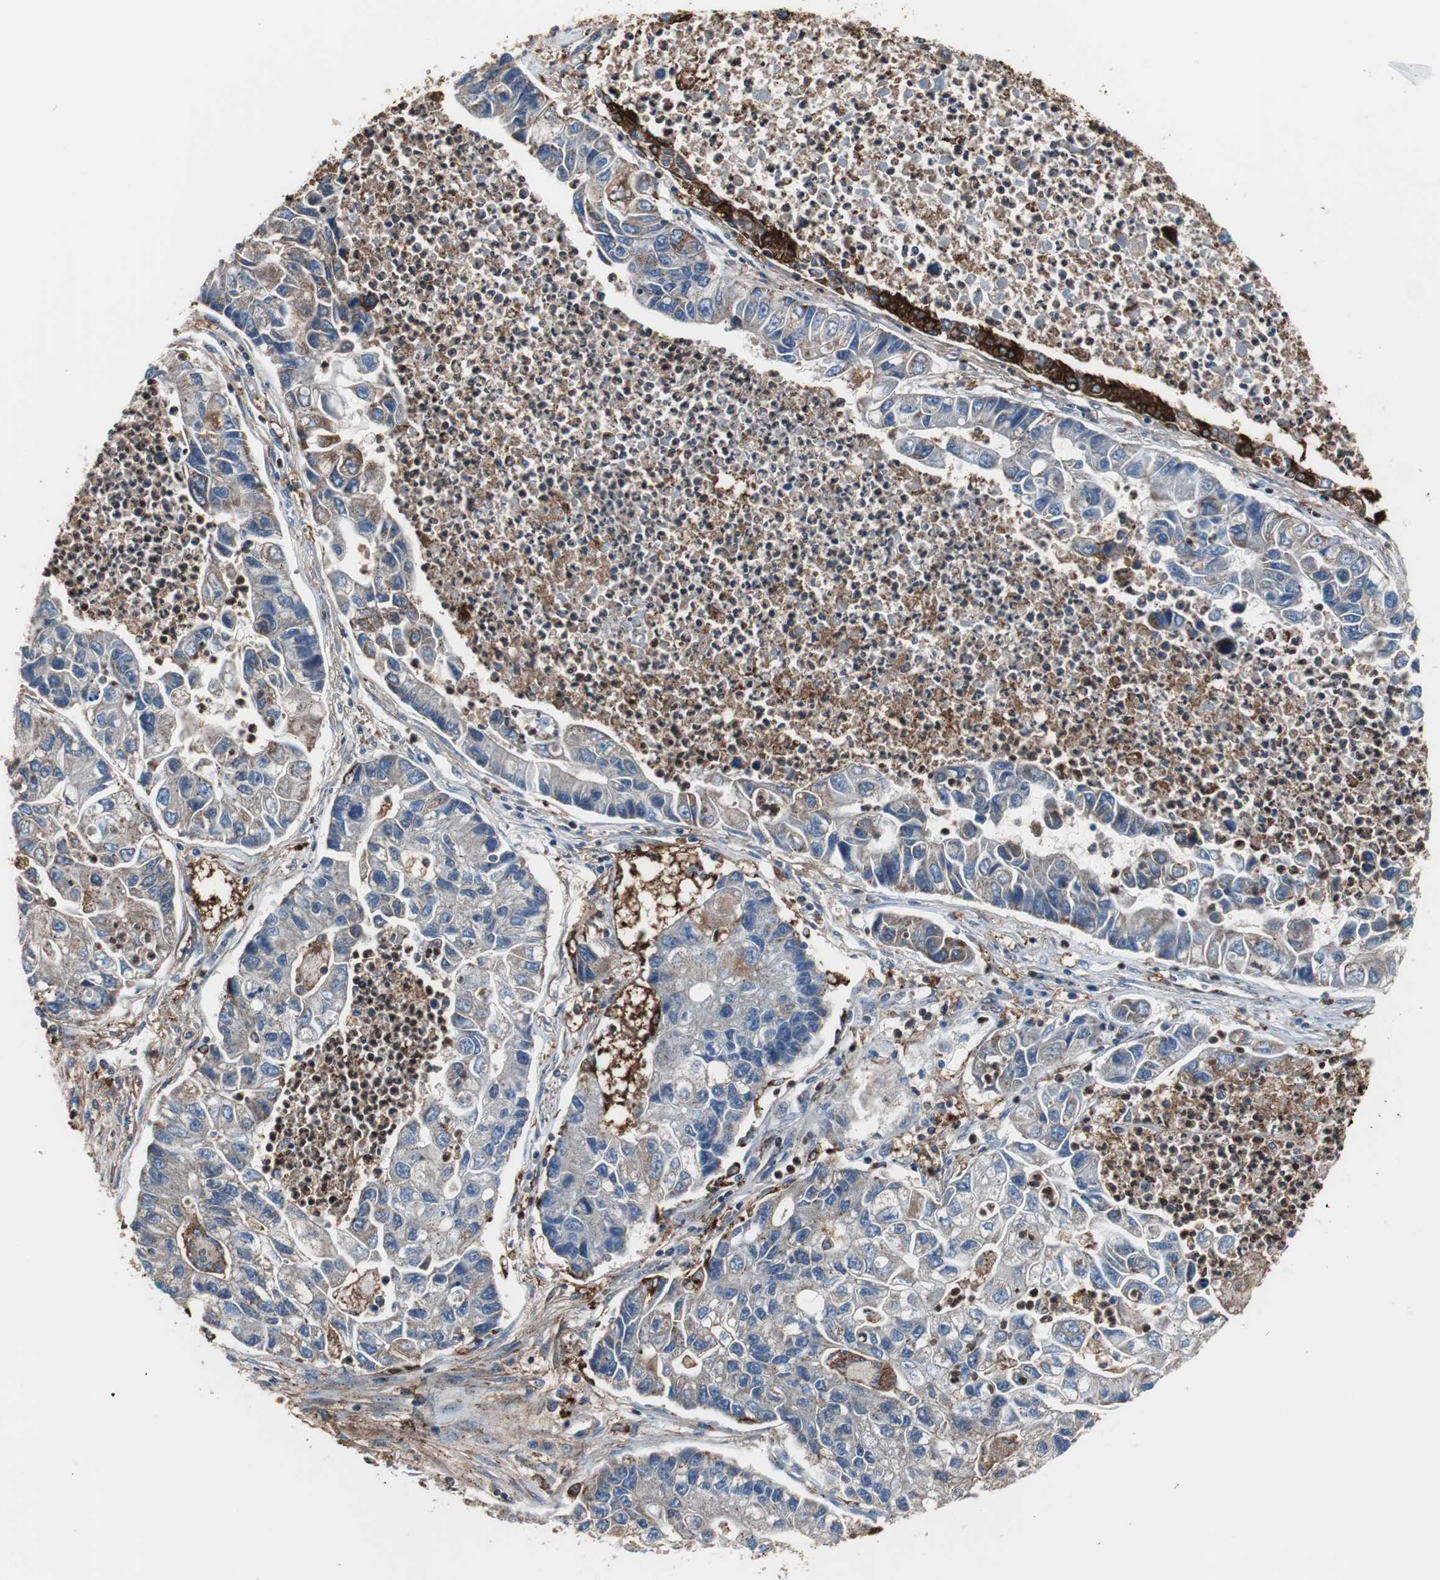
{"staining": {"intensity": "weak", "quantity": "<25%", "location": "cytoplasmic/membranous"}, "tissue": "lung cancer", "cell_type": "Tumor cells", "image_type": "cancer", "snomed": [{"axis": "morphology", "description": "Adenocarcinoma, NOS"}, {"axis": "topography", "description": "Lung"}], "caption": "DAB immunohistochemical staining of lung cancer exhibits no significant expression in tumor cells.", "gene": "ANXA4", "patient": {"sex": "female", "age": 51}}